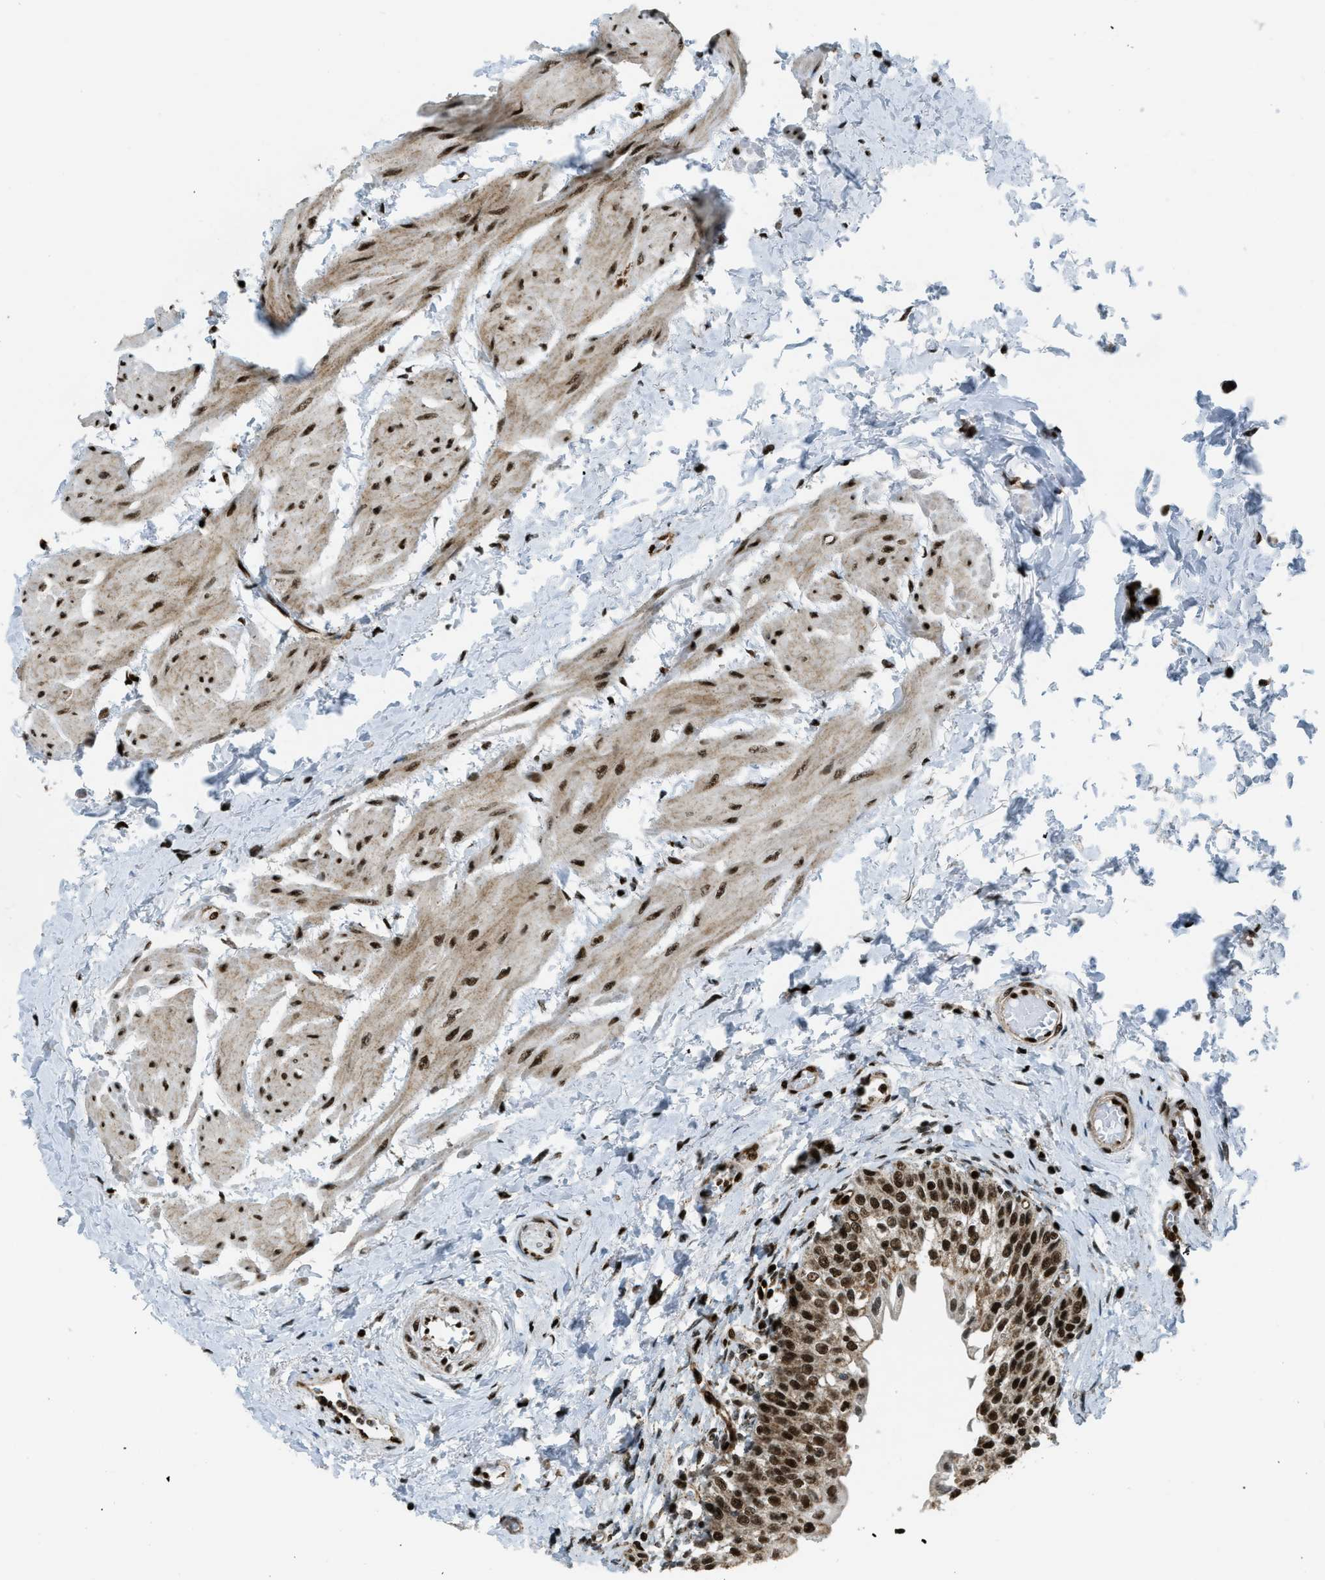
{"staining": {"intensity": "strong", "quantity": ">75%", "location": "nuclear"}, "tissue": "urinary bladder", "cell_type": "Urothelial cells", "image_type": "normal", "snomed": [{"axis": "morphology", "description": "Normal tissue, NOS"}, {"axis": "topography", "description": "Urinary bladder"}], "caption": "A micrograph showing strong nuclear staining in approximately >75% of urothelial cells in normal urinary bladder, as visualized by brown immunohistochemical staining.", "gene": "GABPB1", "patient": {"sex": "male", "age": 55}}